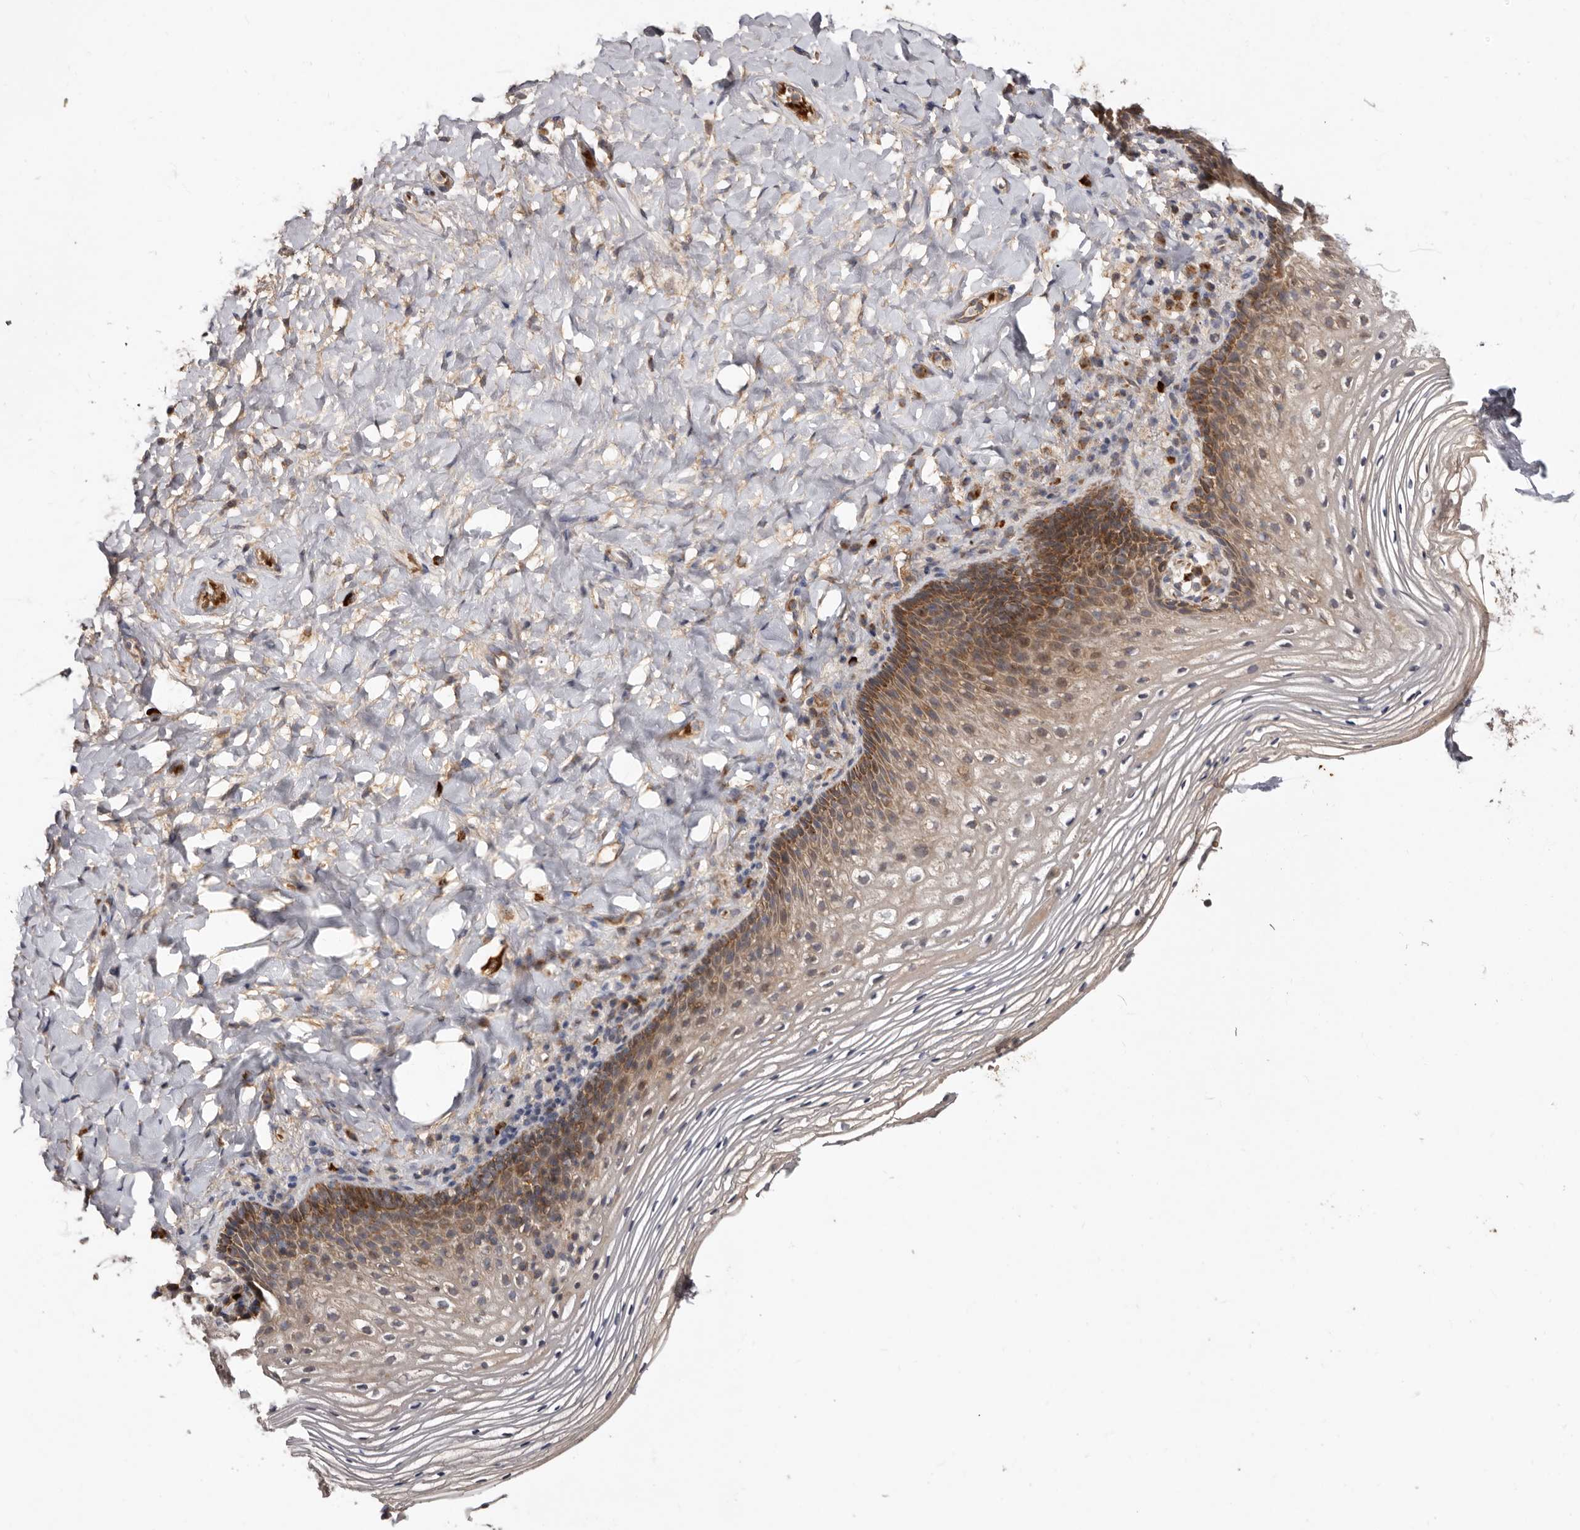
{"staining": {"intensity": "moderate", "quantity": "25%-75%", "location": "cytoplasmic/membranous"}, "tissue": "vagina", "cell_type": "Squamous epithelial cells", "image_type": "normal", "snomed": [{"axis": "morphology", "description": "Normal tissue, NOS"}, {"axis": "topography", "description": "Vagina"}], "caption": "DAB (3,3'-diaminobenzidine) immunohistochemical staining of unremarkable human vagina exhibits moderate cytoplasmic/membranous protein expression in about 25%-75% of squamous epithelial cells. Nuclei are stained in blue.", "gene": "GOT1L1", "patient": {"sex": "female", "age": 60}}